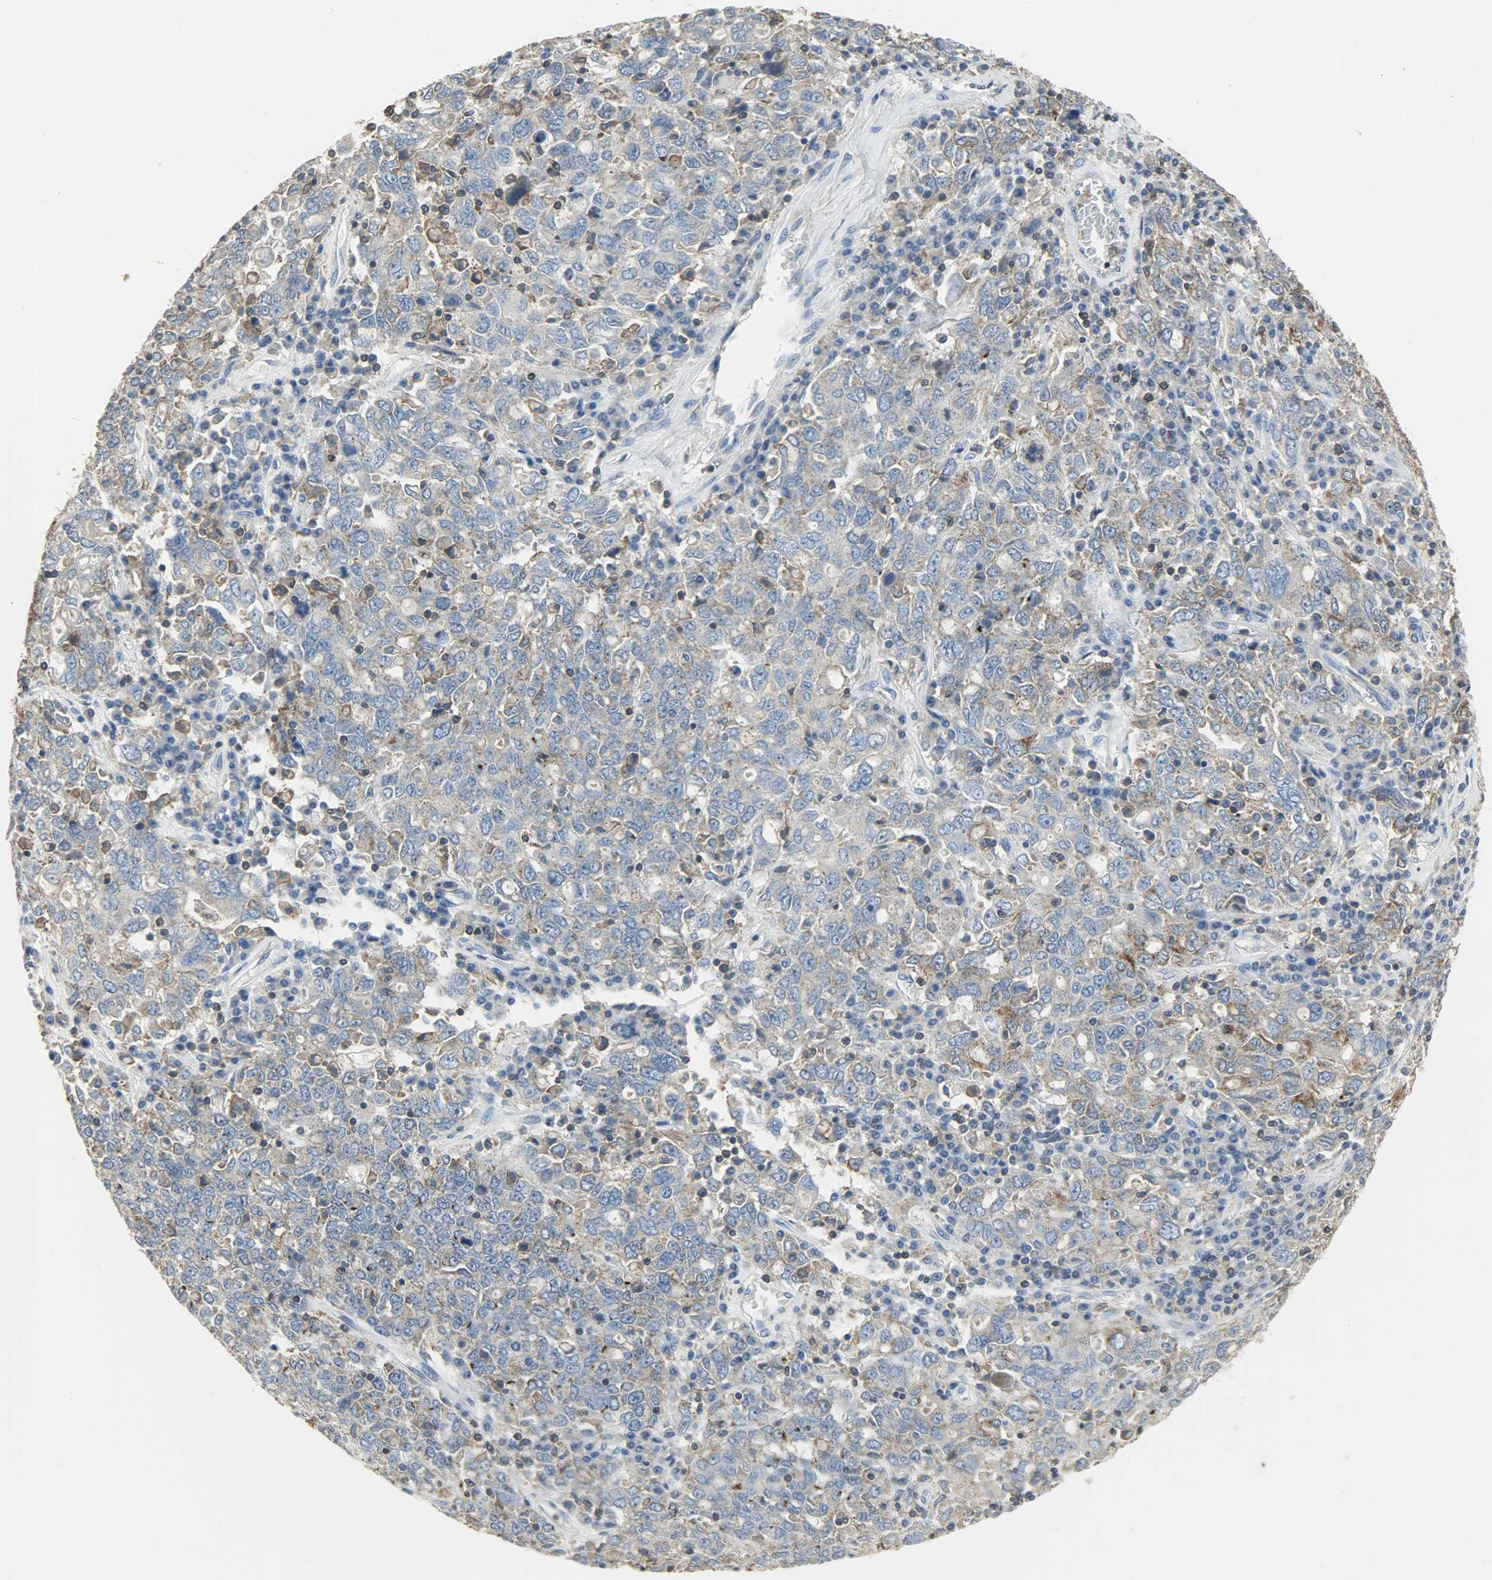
{"staining": {"intensity": "moderate", "quantity": ">75%", "location": "cytoplasmic/membranous"}, "tissue": "ovarian cancer", "cell_type": "Tumor cells", "image_type": "cancer", "snomed": [{"axis": "morphology", "description": "Carcinoma, endometroid"}, {"axis": "topography", "description": "Ovary"}], "caption": "Immunohistochemical staining of human ovarian cancer (endometroid carcinoma) demonstrates medium levels of moderate cytoplasmic/membranous positivity in about >75% of tumor cells. The staining was performed using DAB, with brown indicating positive protein expression. Nuclei are stained blue with hematoxylin.", "gene": "DNAJA4", "patient": {"sex": "female", "age": 62}}